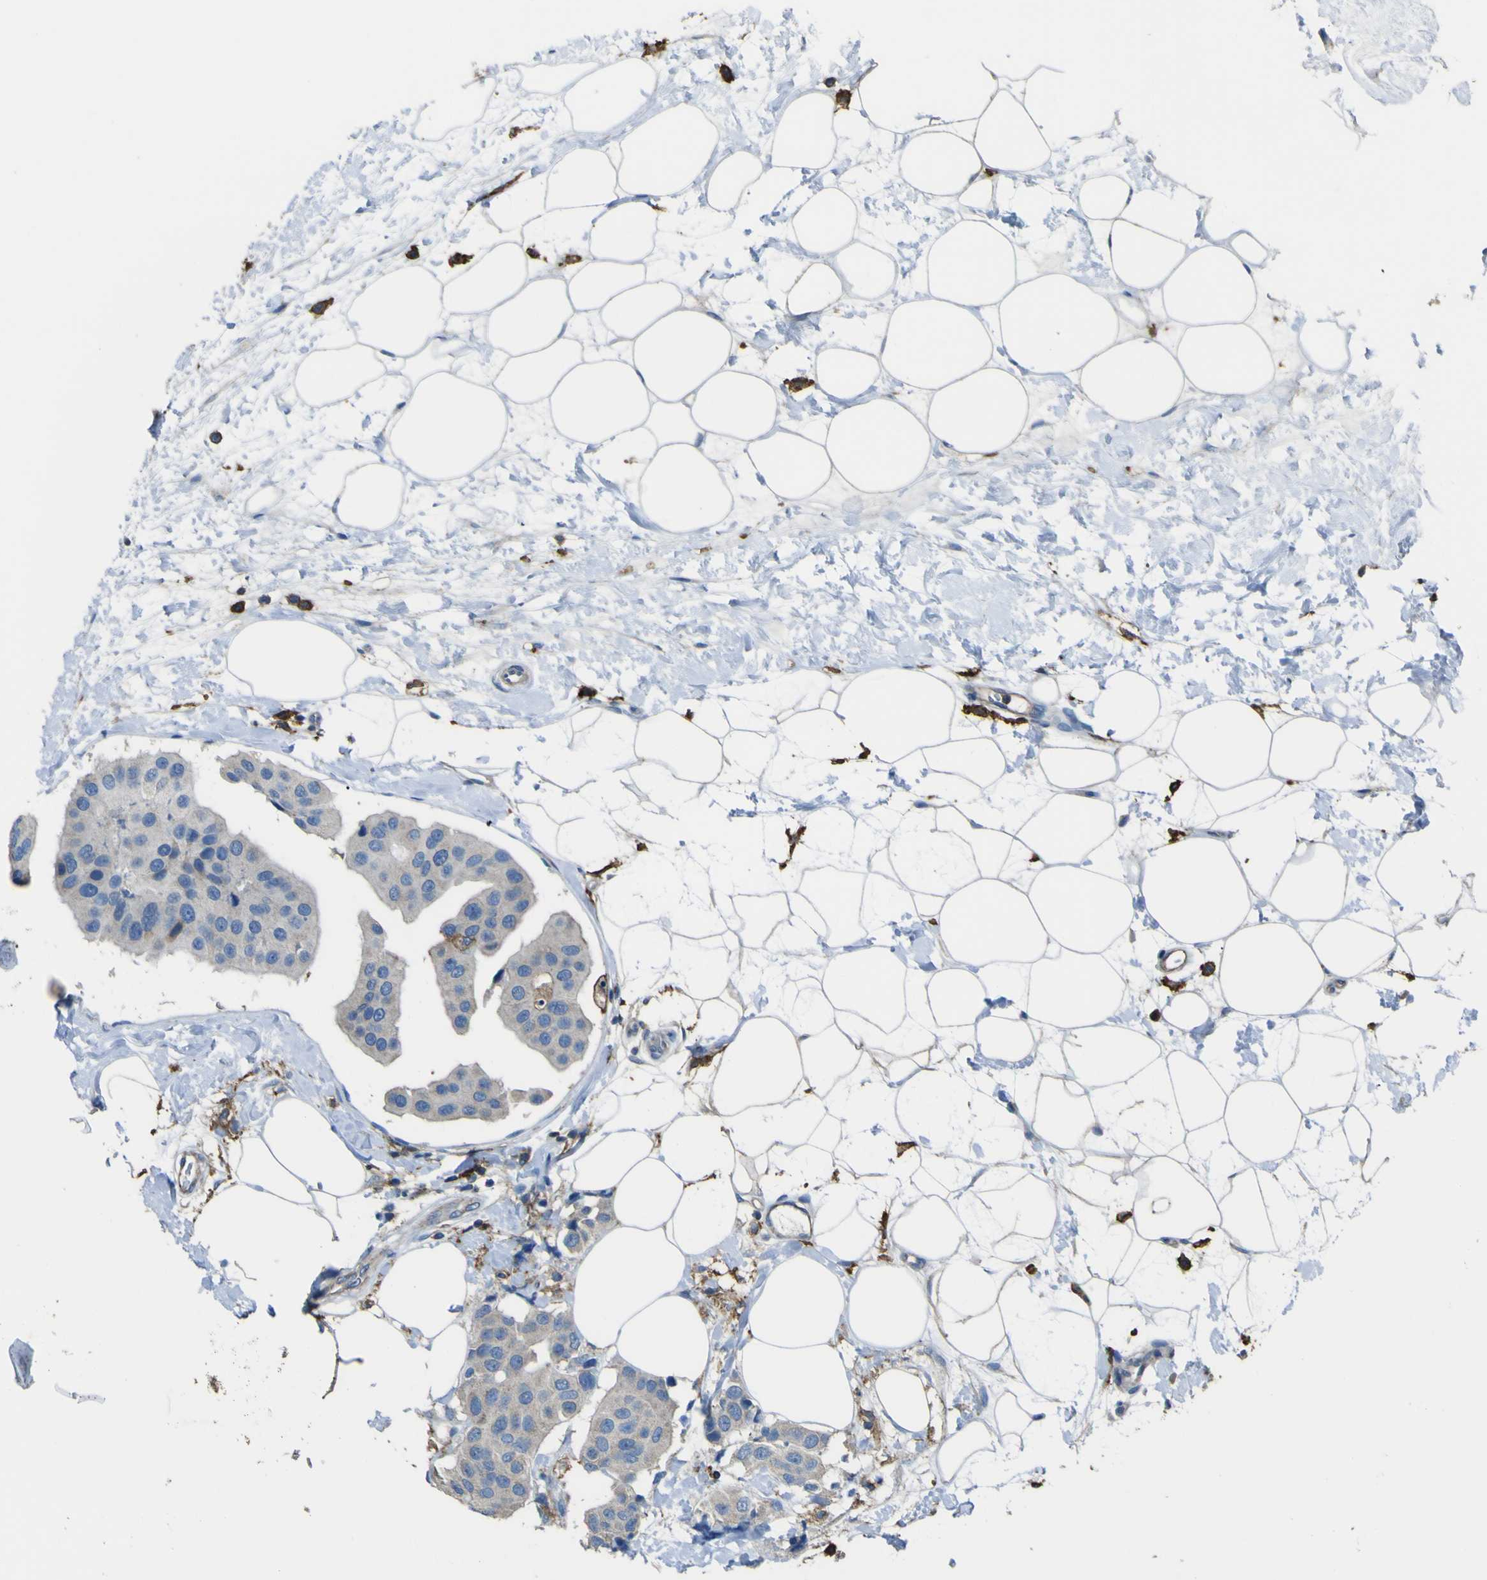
{"staining": {"intensity": "weak", "quantity": "<25%", "location": "cytoplasmic/membranous"}, "tissue": "breast cancer", "cell_type": "Tumor cells", "image_type": "cancer", "snomed": [{"axis": "morphology", "description": "Normal tissue, NOS"}, {"axis": "morphology", "description": "Duct carcinoma"}, {"axis": "topography", "description": "Breast"}], "caption": "Breast infiltrating ductal carcinoma was stained to show a protein in brown. There is no significant staining in tumor cells.", "gene": "LAIR1", "patient": {"sex": "female", "age": 39}}